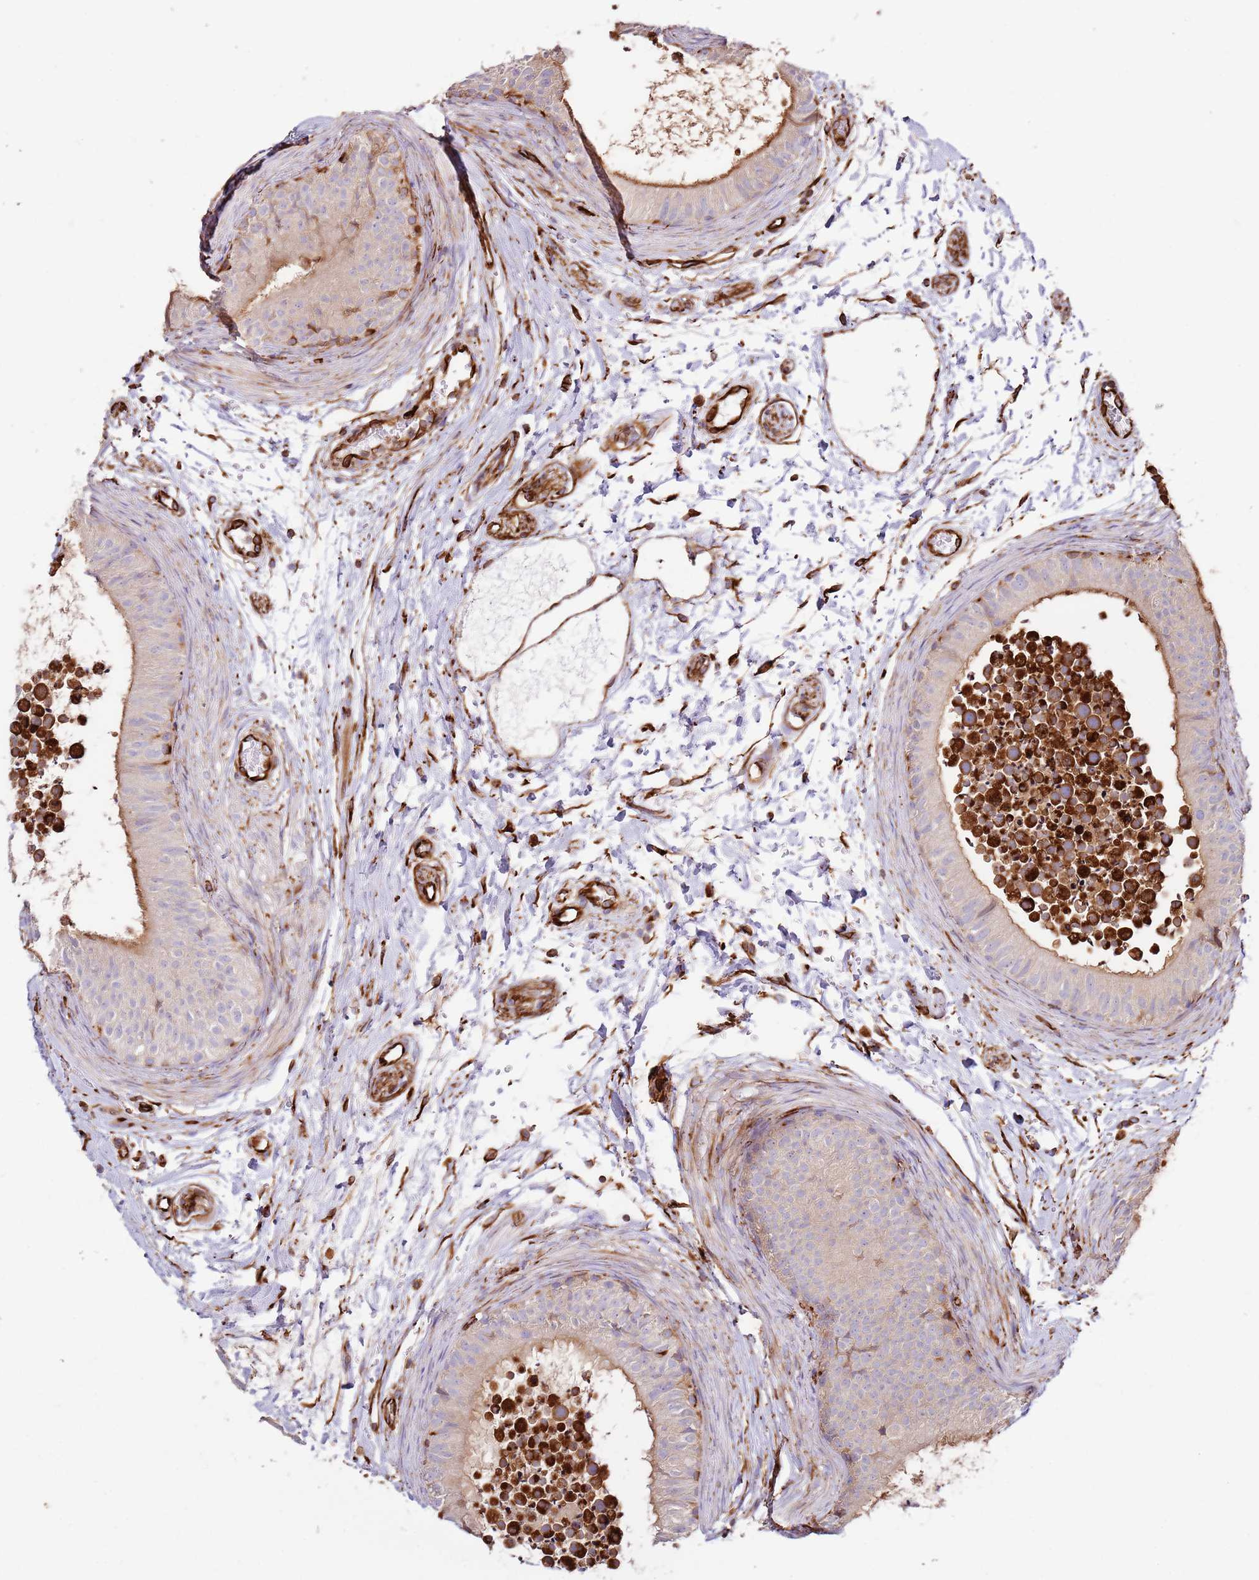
{"staining": {"intensity": "moderate", "quantity": "25%-75%", "location": "cytoplasmic/membranous"}, "tissue": "epididymis", "cell_type": "Glandular cells", "image_type": "normal", "snomed": [{"axis": "morphology", "description": "Normal tissue, NOS"}, {"axis": "topography", "description": "Epididymis"}], "caption": "High-power microscopy captured an immunohistochemistry image of unremarkable epididymis, revealing moderate cytoplasmic/membranous expression in about 25%-75% of glandular cells.", "gene": "MRGPRE", "patient": {"sex": "male", "age": 15}}